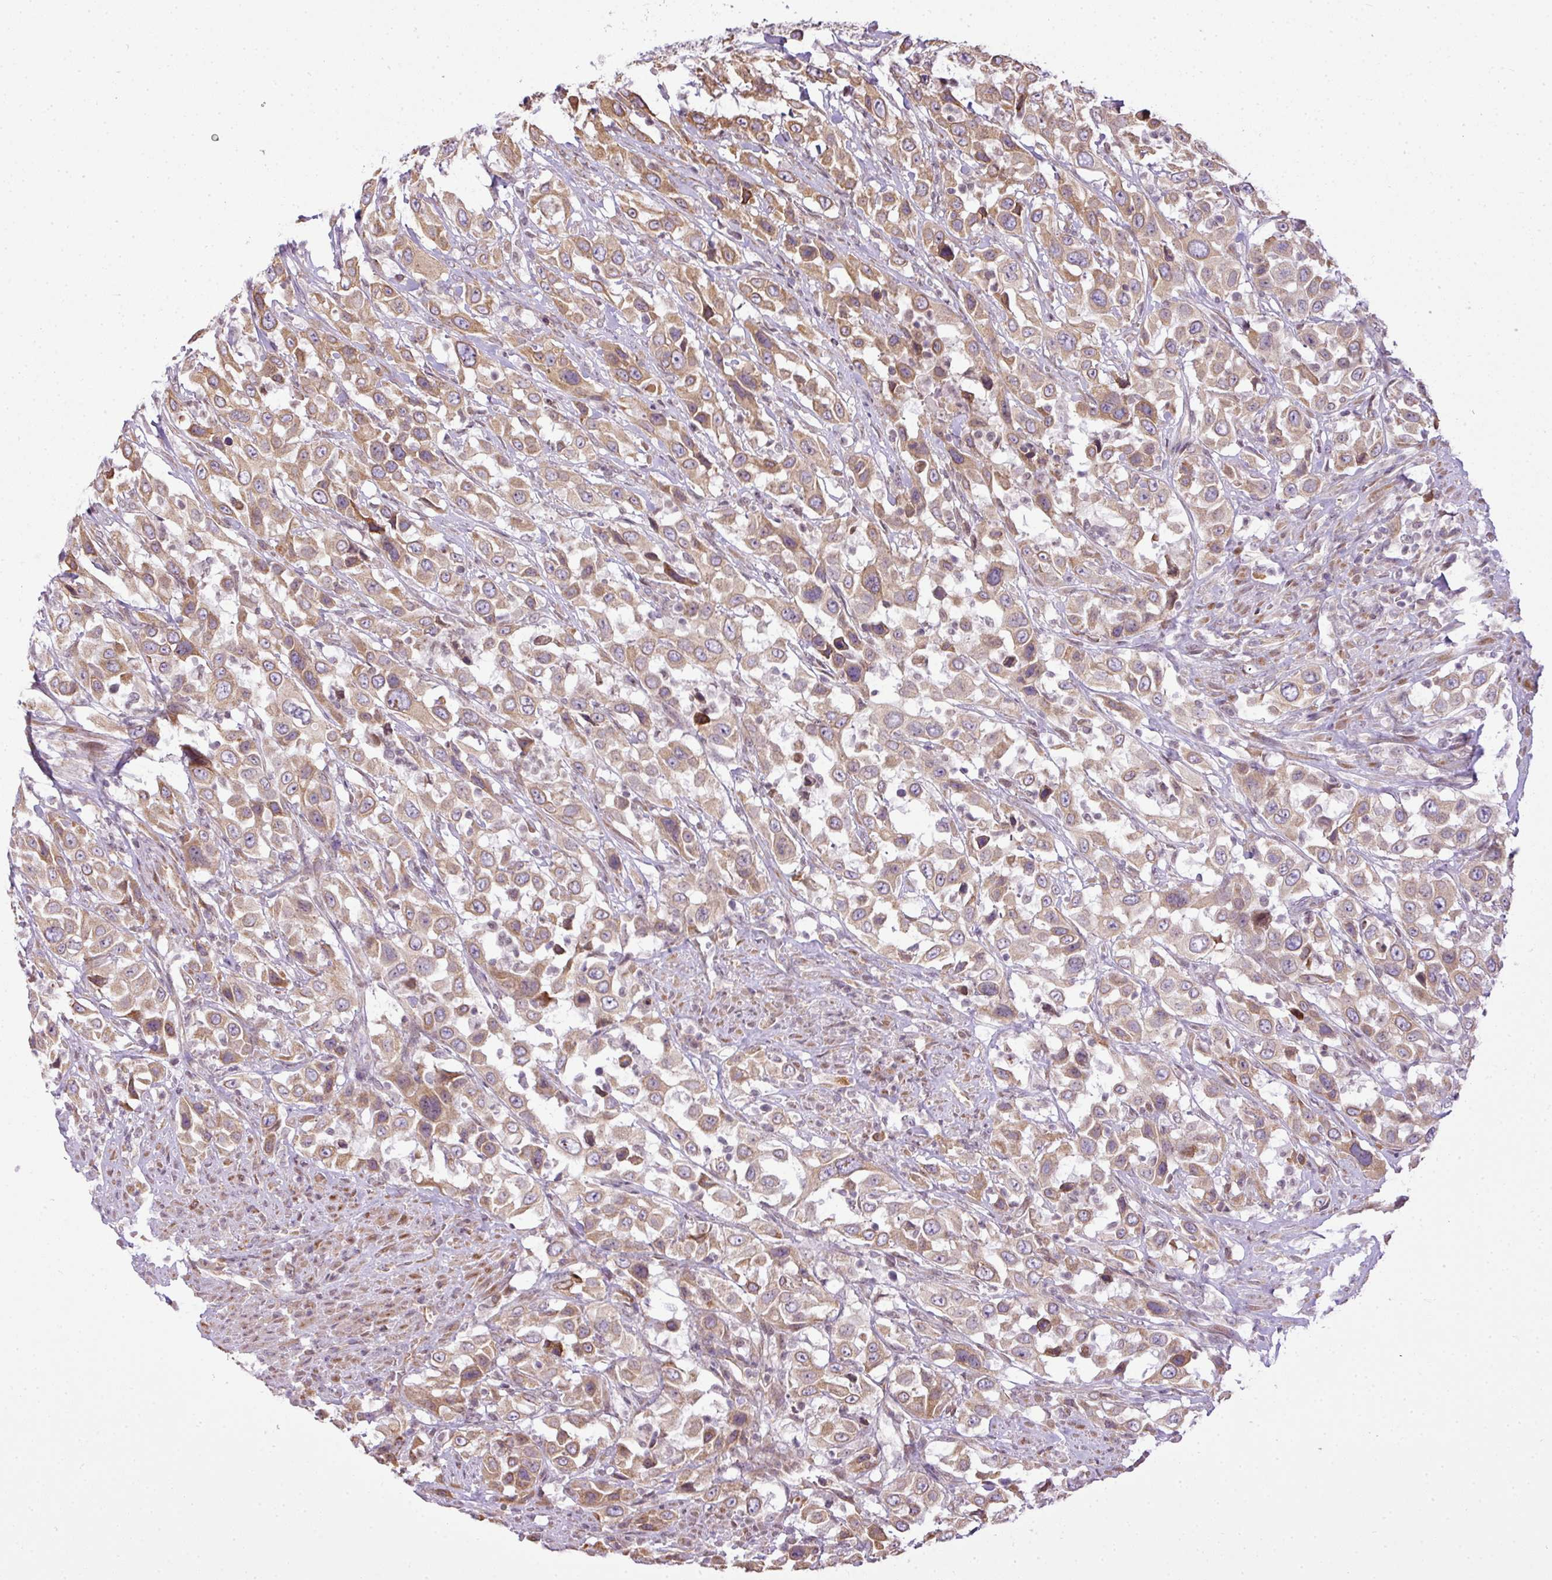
{"staining": {"intensity": "moderate", "quantity": ">75%", "location": "cytoplasmic/membranous"}, "tissue": "urothelial cancer", "cell_type": "Tumor cells", "image_type": "cancer", "snomed": [{"axis": "morphology", "description": "Urothelial carcinoma, High grade"}, {"axis": "topography", "description": "Urinary bladder"}], "caption": "High-grade urothelial carcinoma stained for a protein (brown) demonstrates moderate cytoplasmic/membranous positive staining in approximately >75% of tumor cells.", "gene": "COX18", "patient": {"sex": "male", "age": 61}}